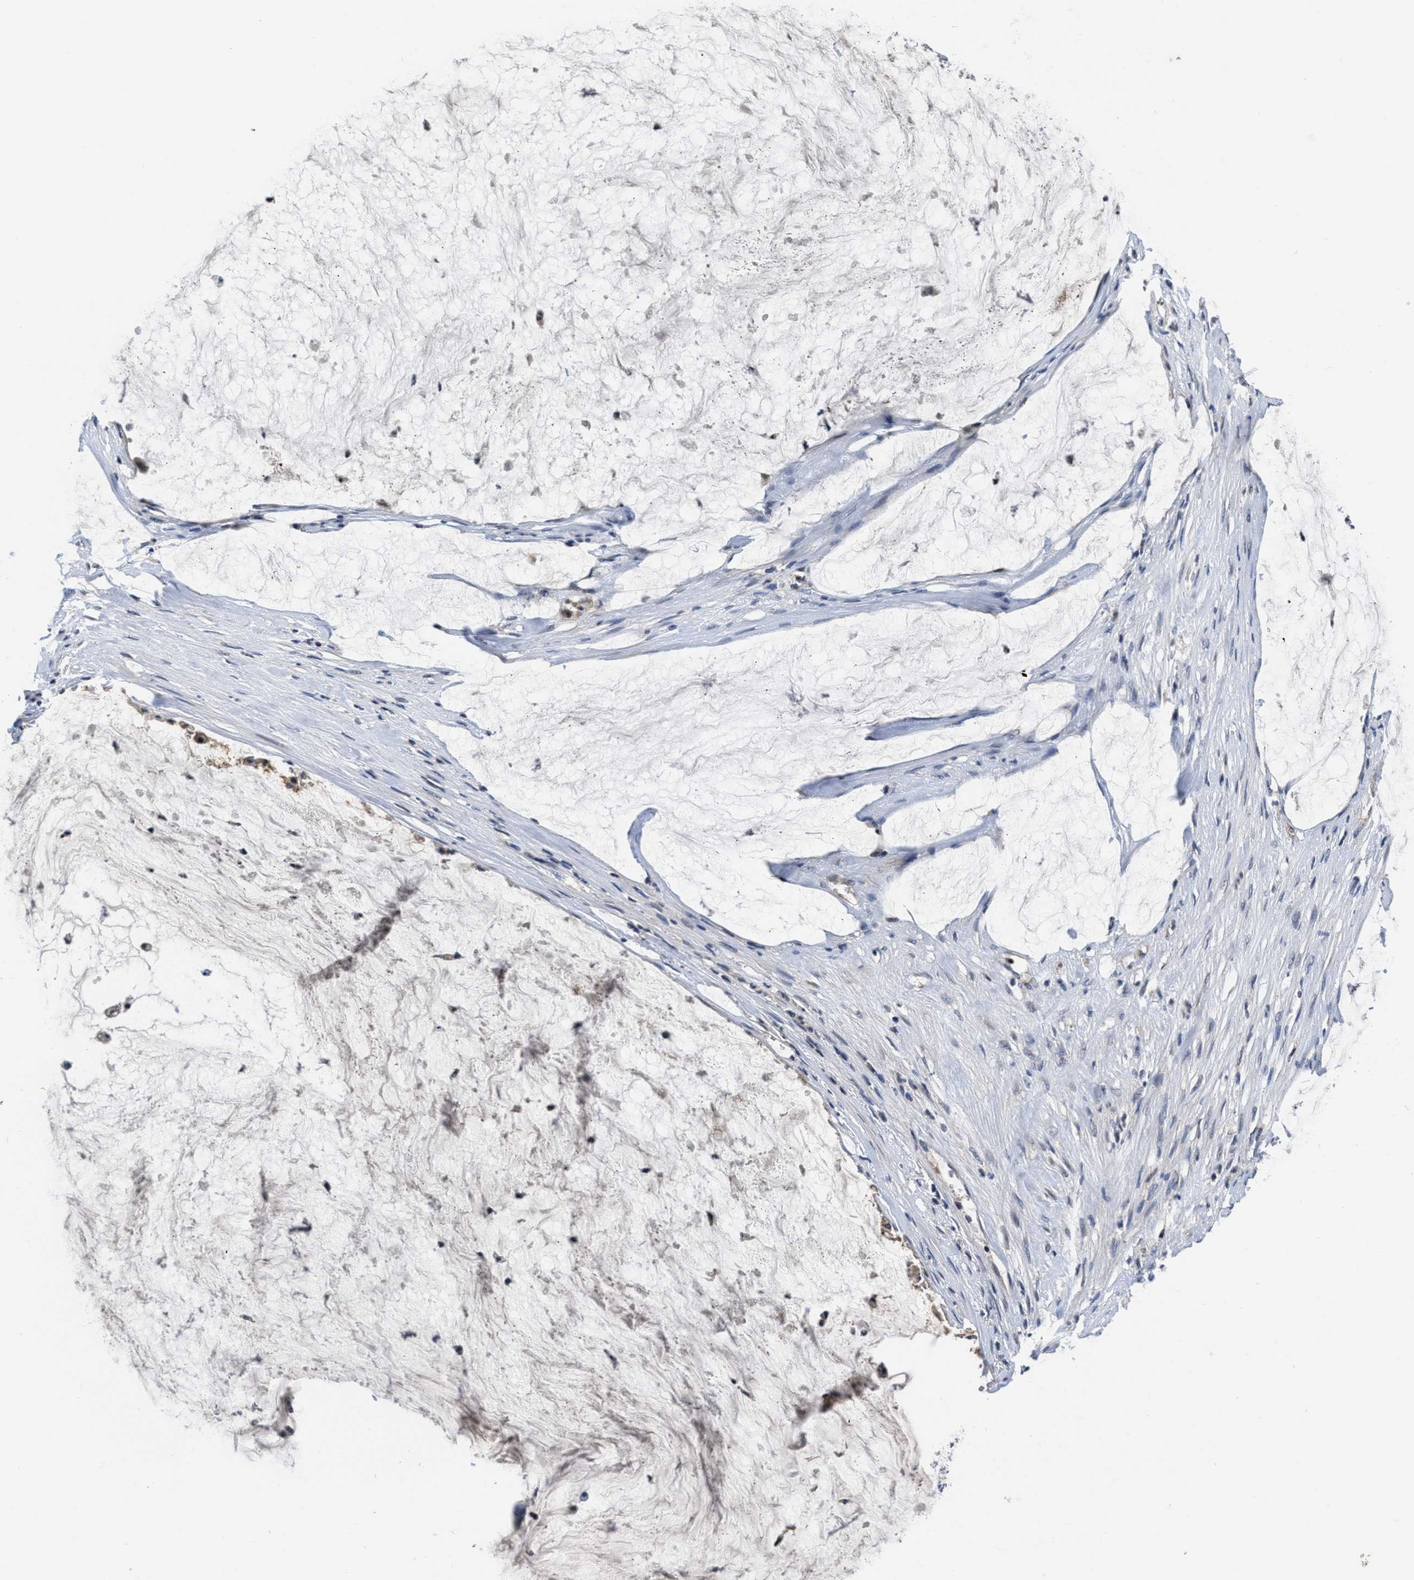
{"staining": {"intensity": "moderate", "quantity": ">75%", "location": "cytoplasmic/membranous"}, "tissue": "pancreatic cancer", "cell_type": "Tumor cells", "image_type": "cancer", "snomed": [{"axis": "morphology", "description": "Adenocarcinoma, NOS"}, {"axis": "topography", "description": "Pancreas"}], "caption": "IHC of pancreatic adenocarcinoma exhibits medium levels of moderate cytoplasmic/membranous staining in approximately >75% of tumor cells. (brown staining indicates protein expression, while blue staining denotes nuclei).", "gene": "ANGPT1", "patient": {"sex": "male", "age": 41}}